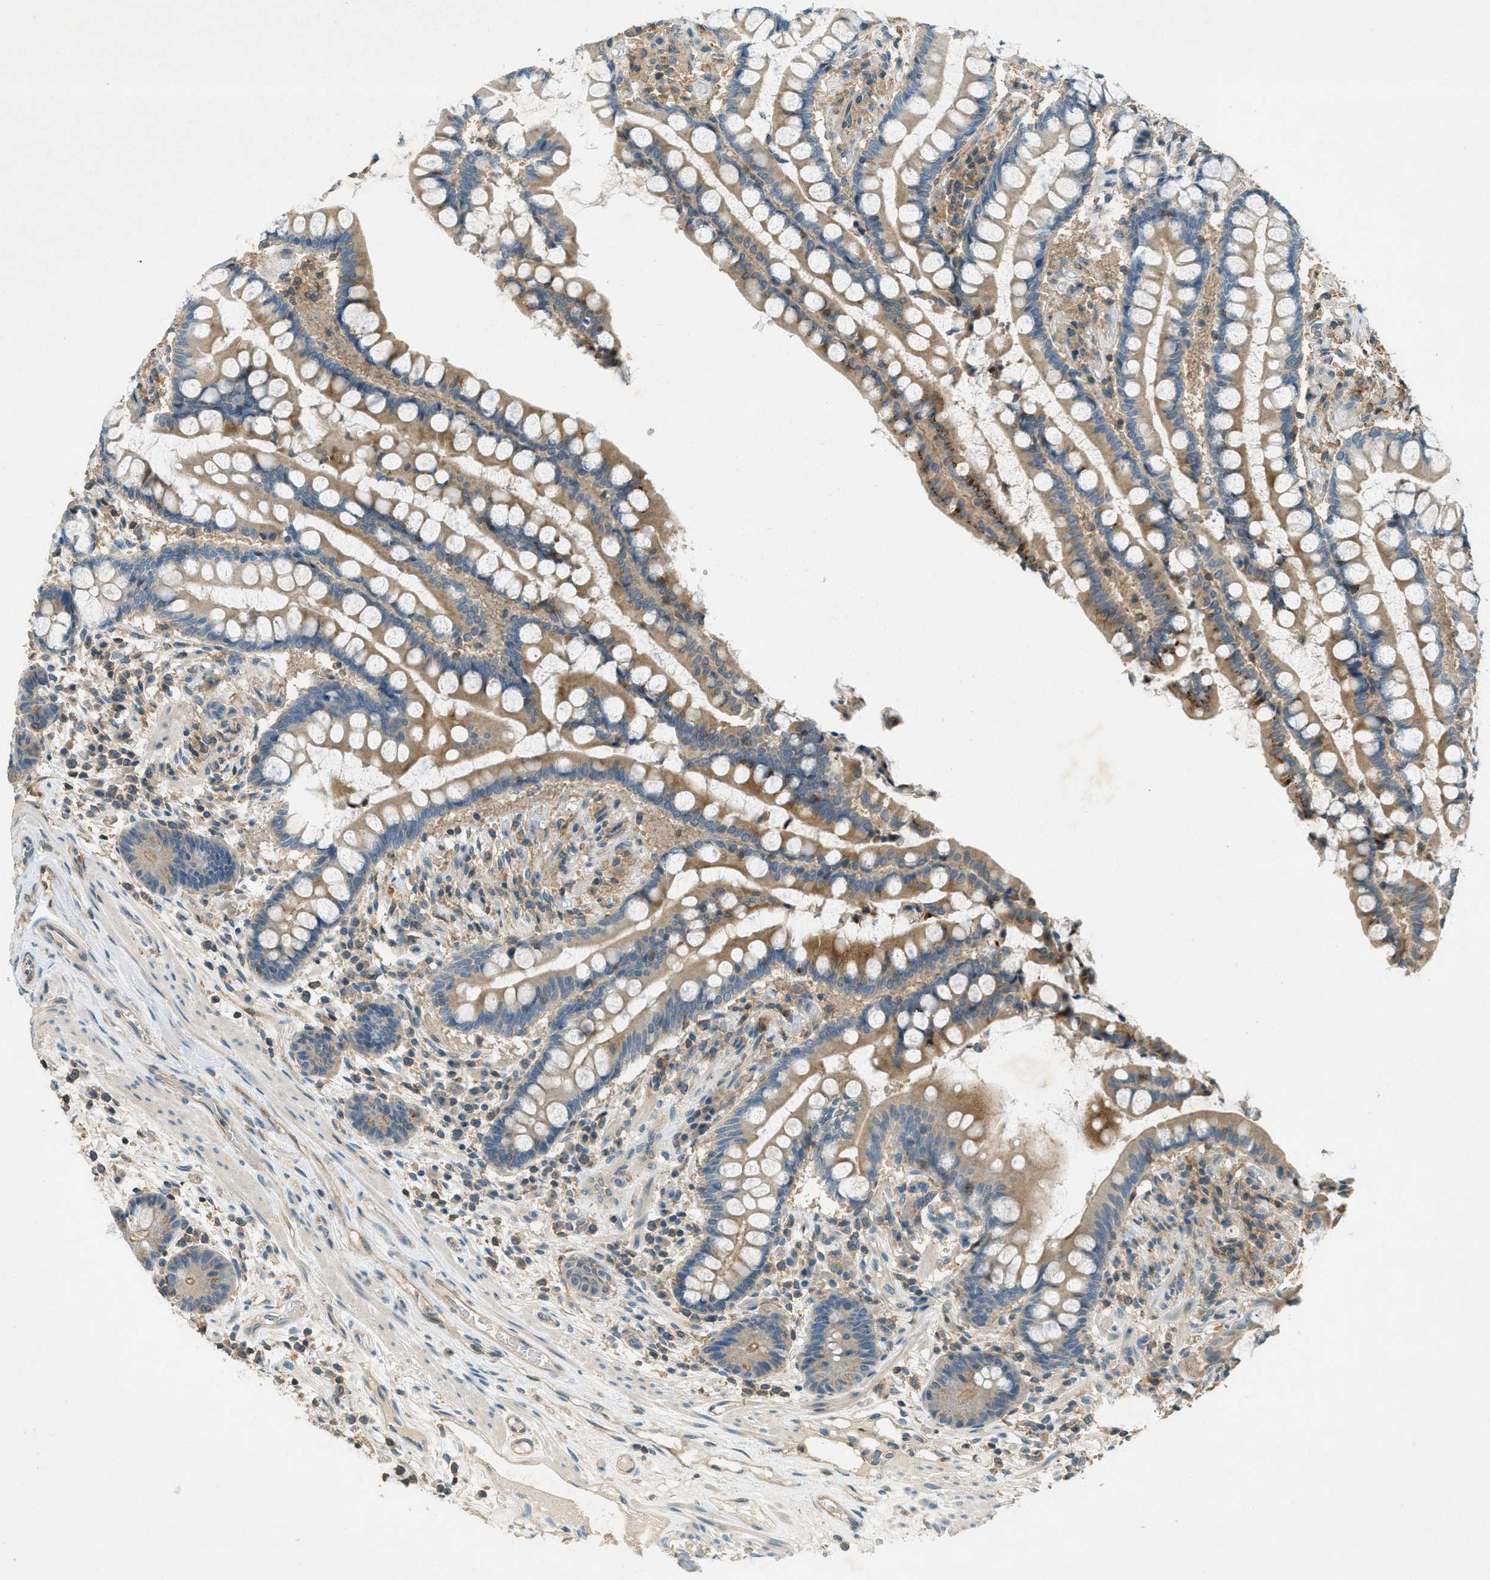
{"staining": {"intensity": "weak", "quantity": "25%-75%", "location": "cytoplasmic/membranous"}, "tissue": "colon", "cell_type": "Endothelial cells", "image_type": "normal", "snomed": [{"axis": "morphology", "description": "Normal tissue, NOS"}, {"axis": "topography", "description": "Colon"}], "caption": "Protein expression analysis of unremarkable colon exhibits weak cytoplasmic/membranous staining in about 25%-75% of endothelial cells. Immunohistochemistry (ihc) stains the protein in brown and the nuclei are stained blue.", "gene": "NUDT4B", "patient": {"sex": "male", "age": 73}}